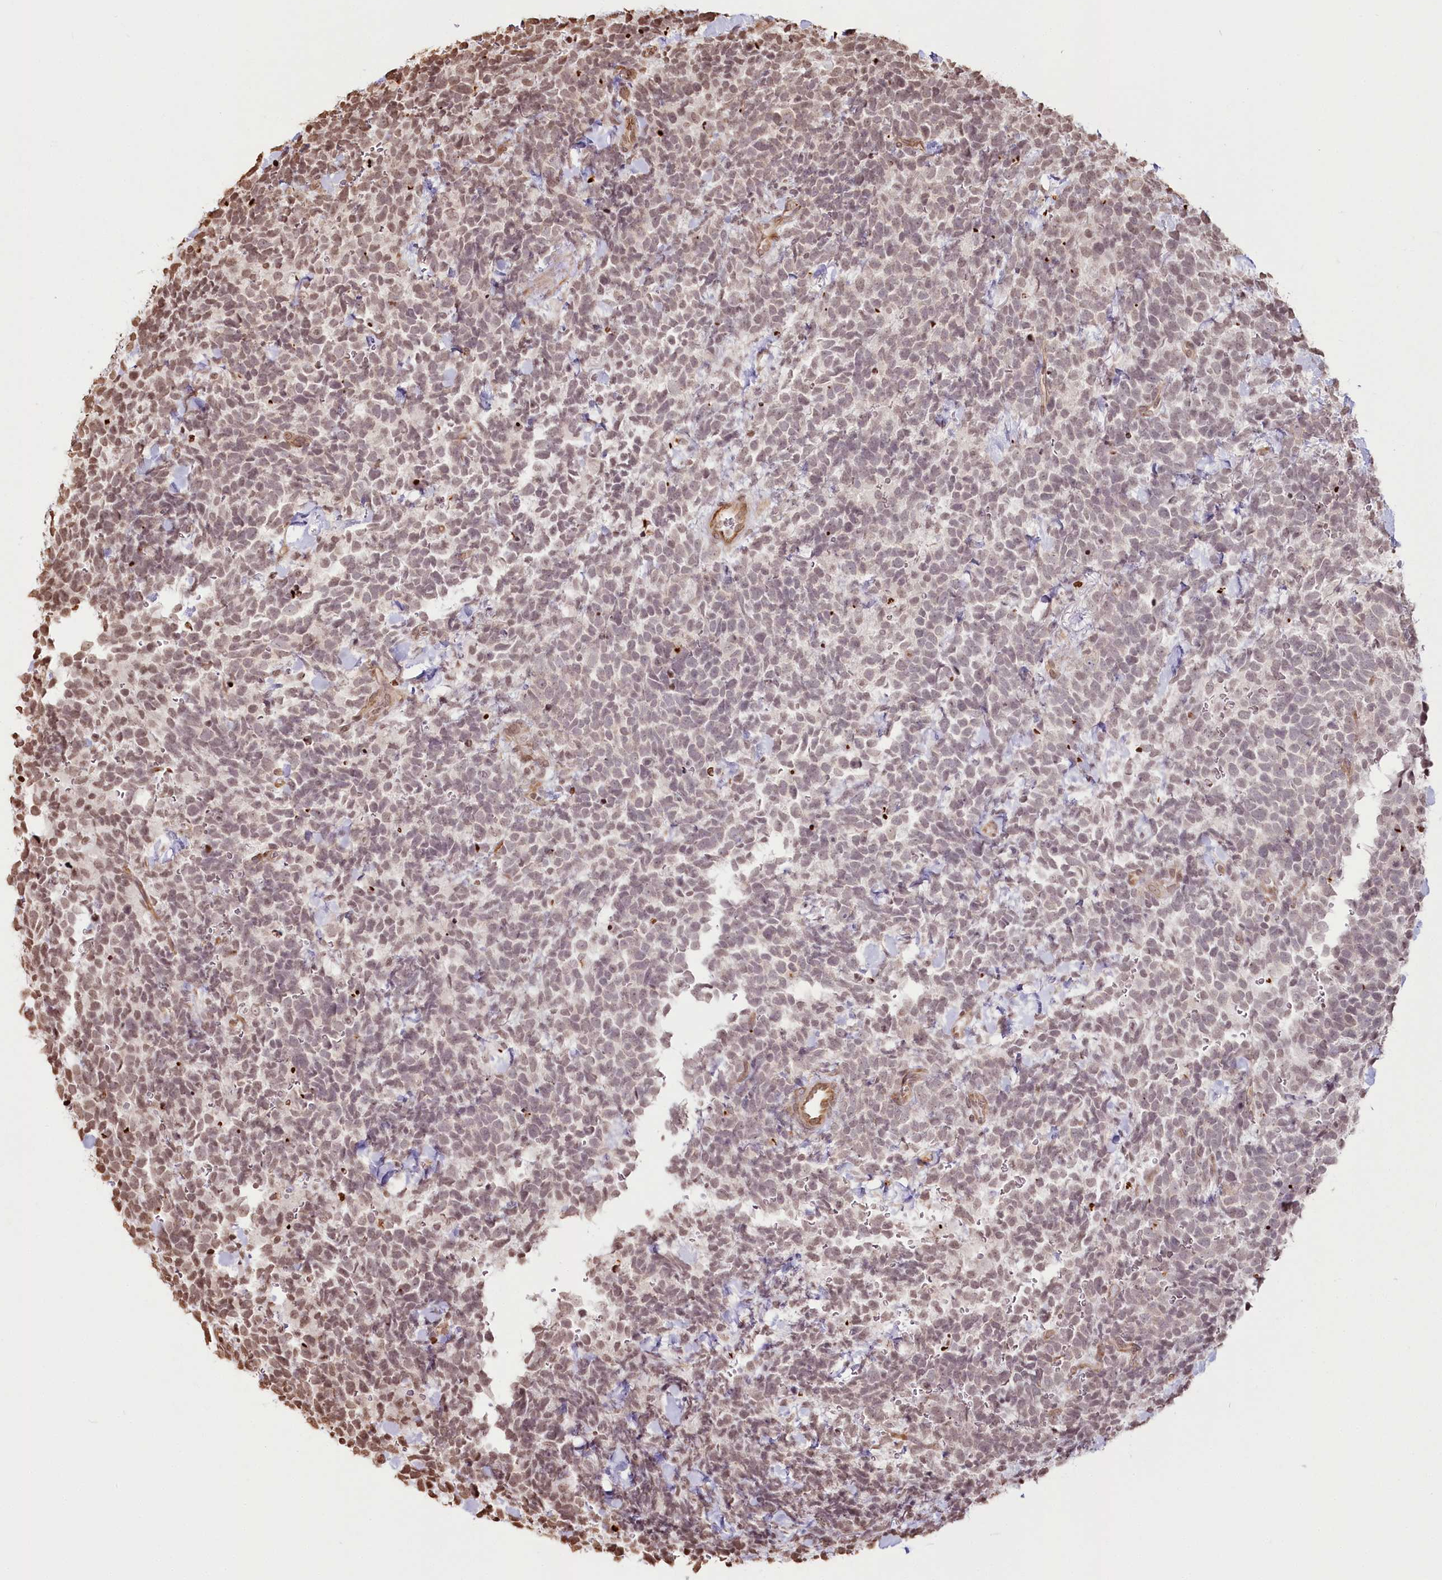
{"staining": {"intensity": "moderate", "quantity": "<25%", "location": "nuclear"}, "tissue": "urothelial cancer", "cell_type": "Tumor cells", "image_type": "cancer", "snomed": [{"axis": "morphology", "description": "Urothelial carcinoma, High grade"}, {"axis": "topography", "description": "Urinary bladder"}], "caption": "Immunohistochemical staining of human high-grade urothelial carcinoma shows moderate nuclear protein expression in about <25% of tumor cells. (DAB (3,3'-diaminobenzidine) = brown stain, brightfield microscopy at high magnification).", "gene": "FAM13A", "patient": {"sex": "female", "age": 82}}